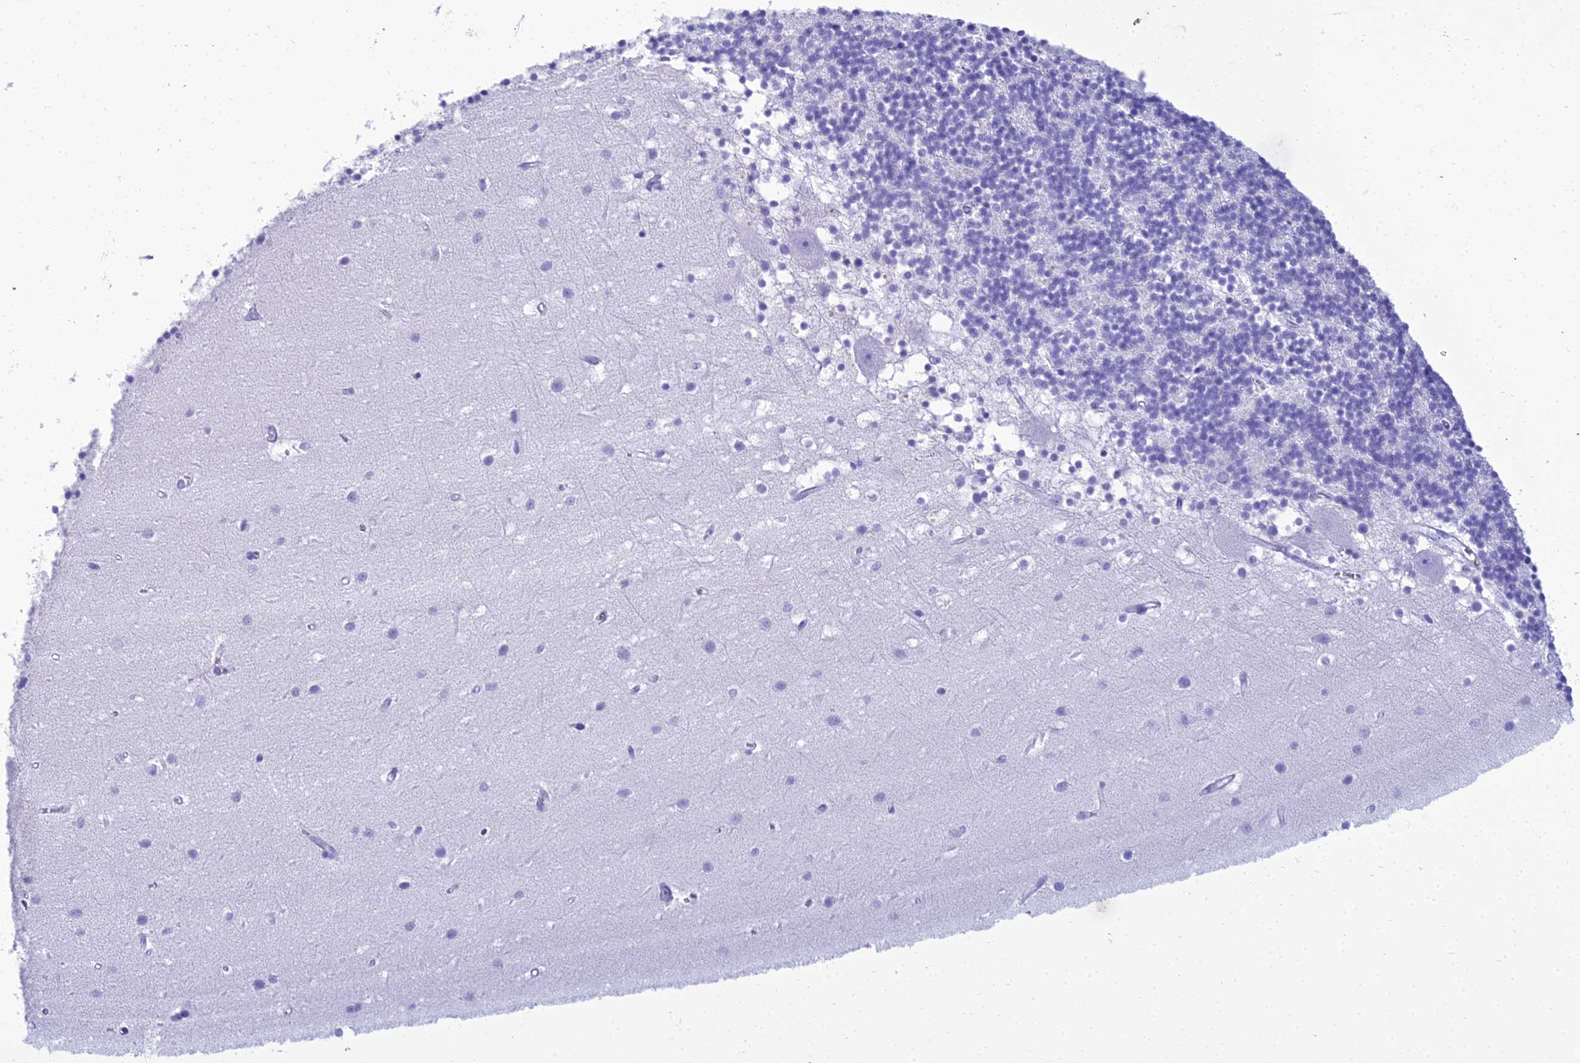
{"staining": {"intensity": "negative", "quantity": "none", "location": "none"}, "tissue": "cerebellum", "cell_type": "Cells in granular layer", "image_type": "normal", "snomed": [{"axis": "morphology", "description": "Normal tissue, NOS"}, {"axis": "topography", "description": "Cerebellum"}], "caption": "Protein analysis of normal cerebellum reveals no significant positivity in cells in granular layer.", "gene": "ZNF442", "patient": {"sex": "male", "age": 54}}